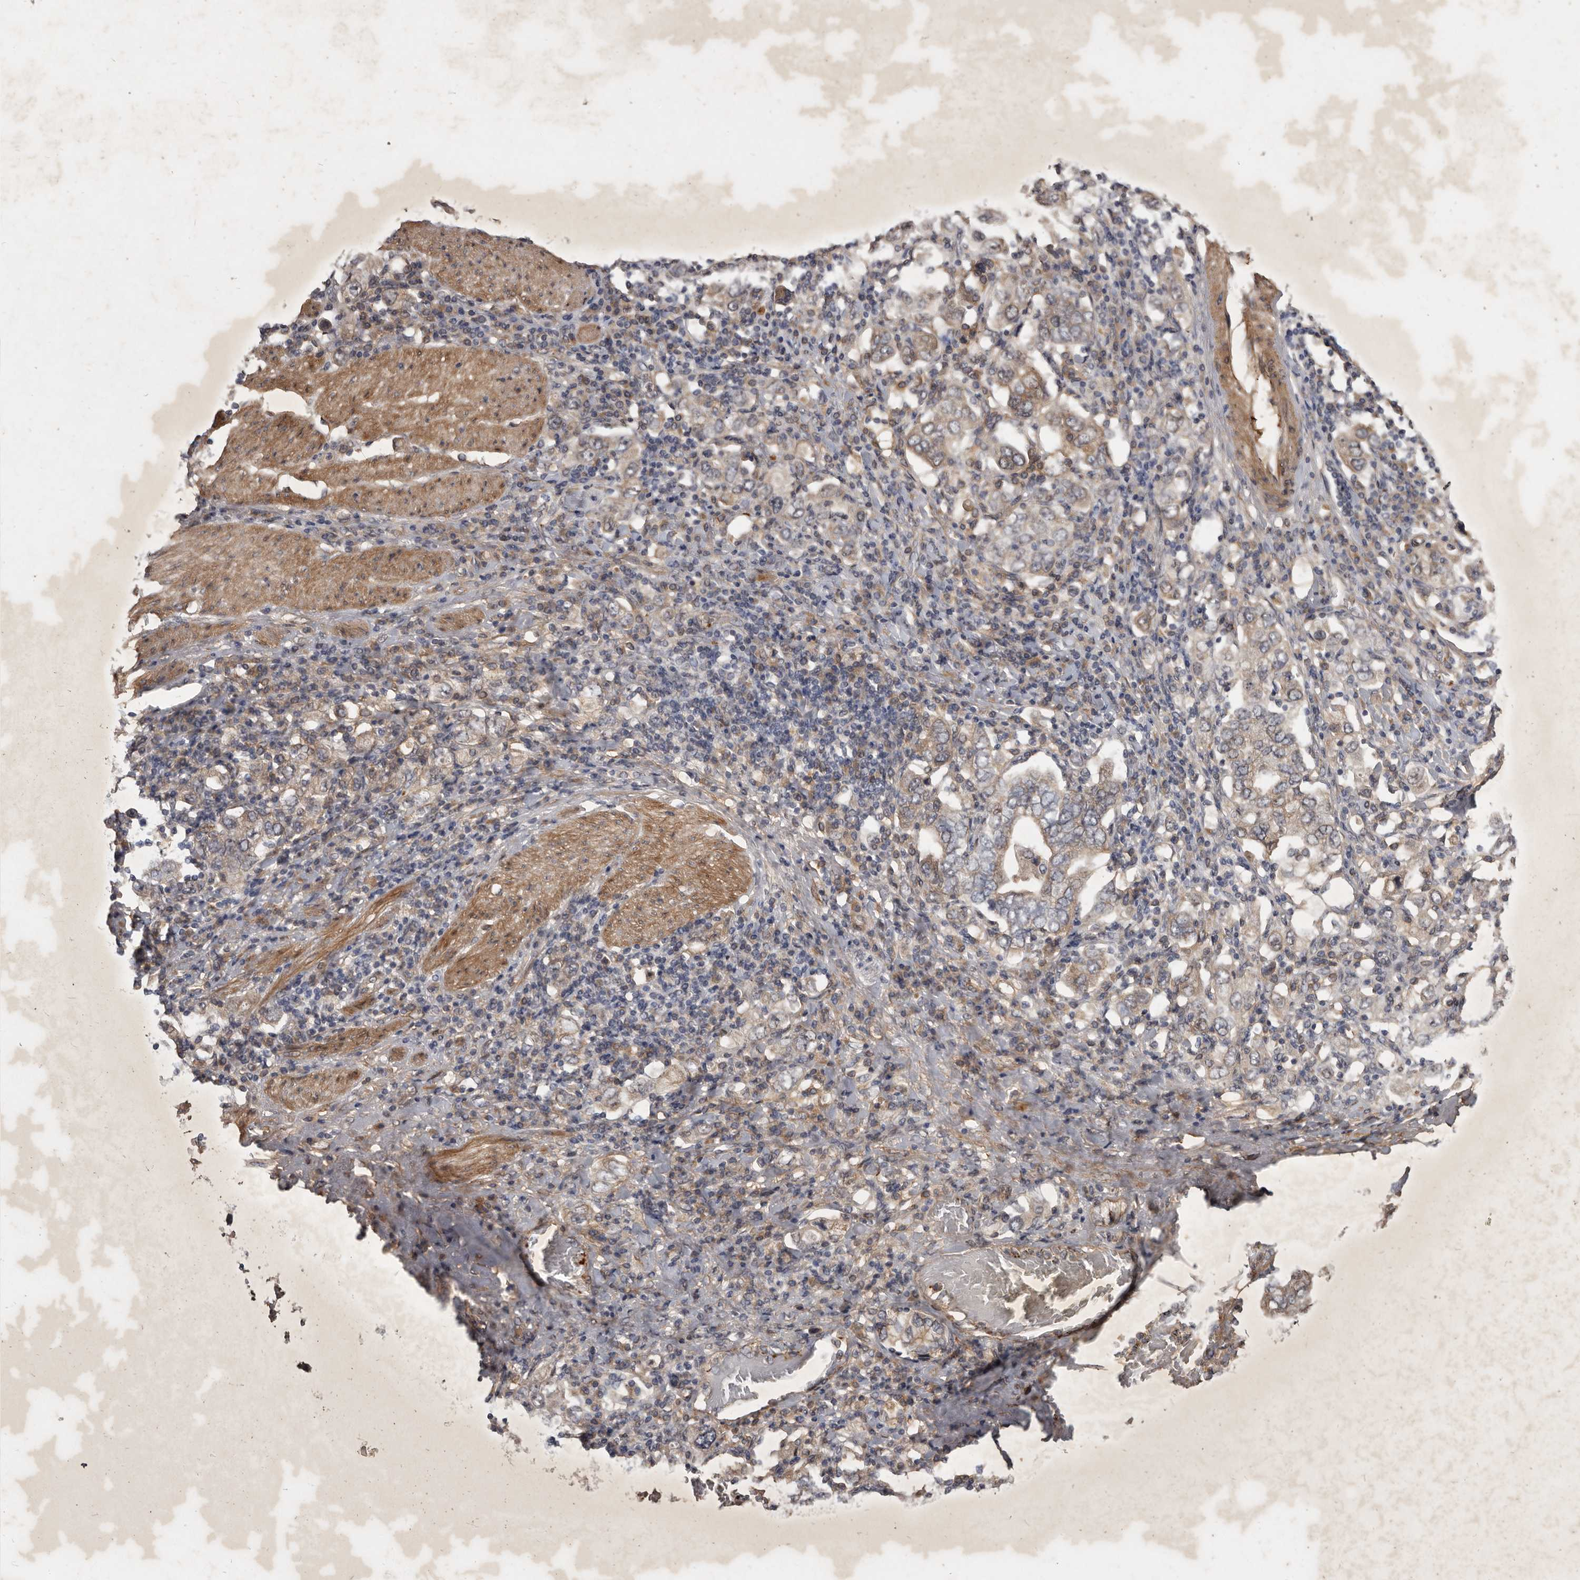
{"staining": {"intensity": "weak", "quantity": ">75%", "location": "cytoplasmic/membranous"}, "tissue": "stomach cancer", "cell_type": "Tumor cells", "image_type": "cancer", "snomed": [{"axis": "morphology", "description": "Adenocarcinoma, NOS"}, {"axis": "topography", "description": "Stomach, upper"}], "caption": "Adenocarcinoma (stomach) tissue shows weak cytoplasmic/membranous expression in approximately >75% of tumor cells, visualized by immunohistochemistry. Using DAB (brown) and hematoxylin (blue) stains, captured at high magnification using brightfield microscopy.", "gene": "DNAJC28", "patient": {"sex": "male", "age": 62}}